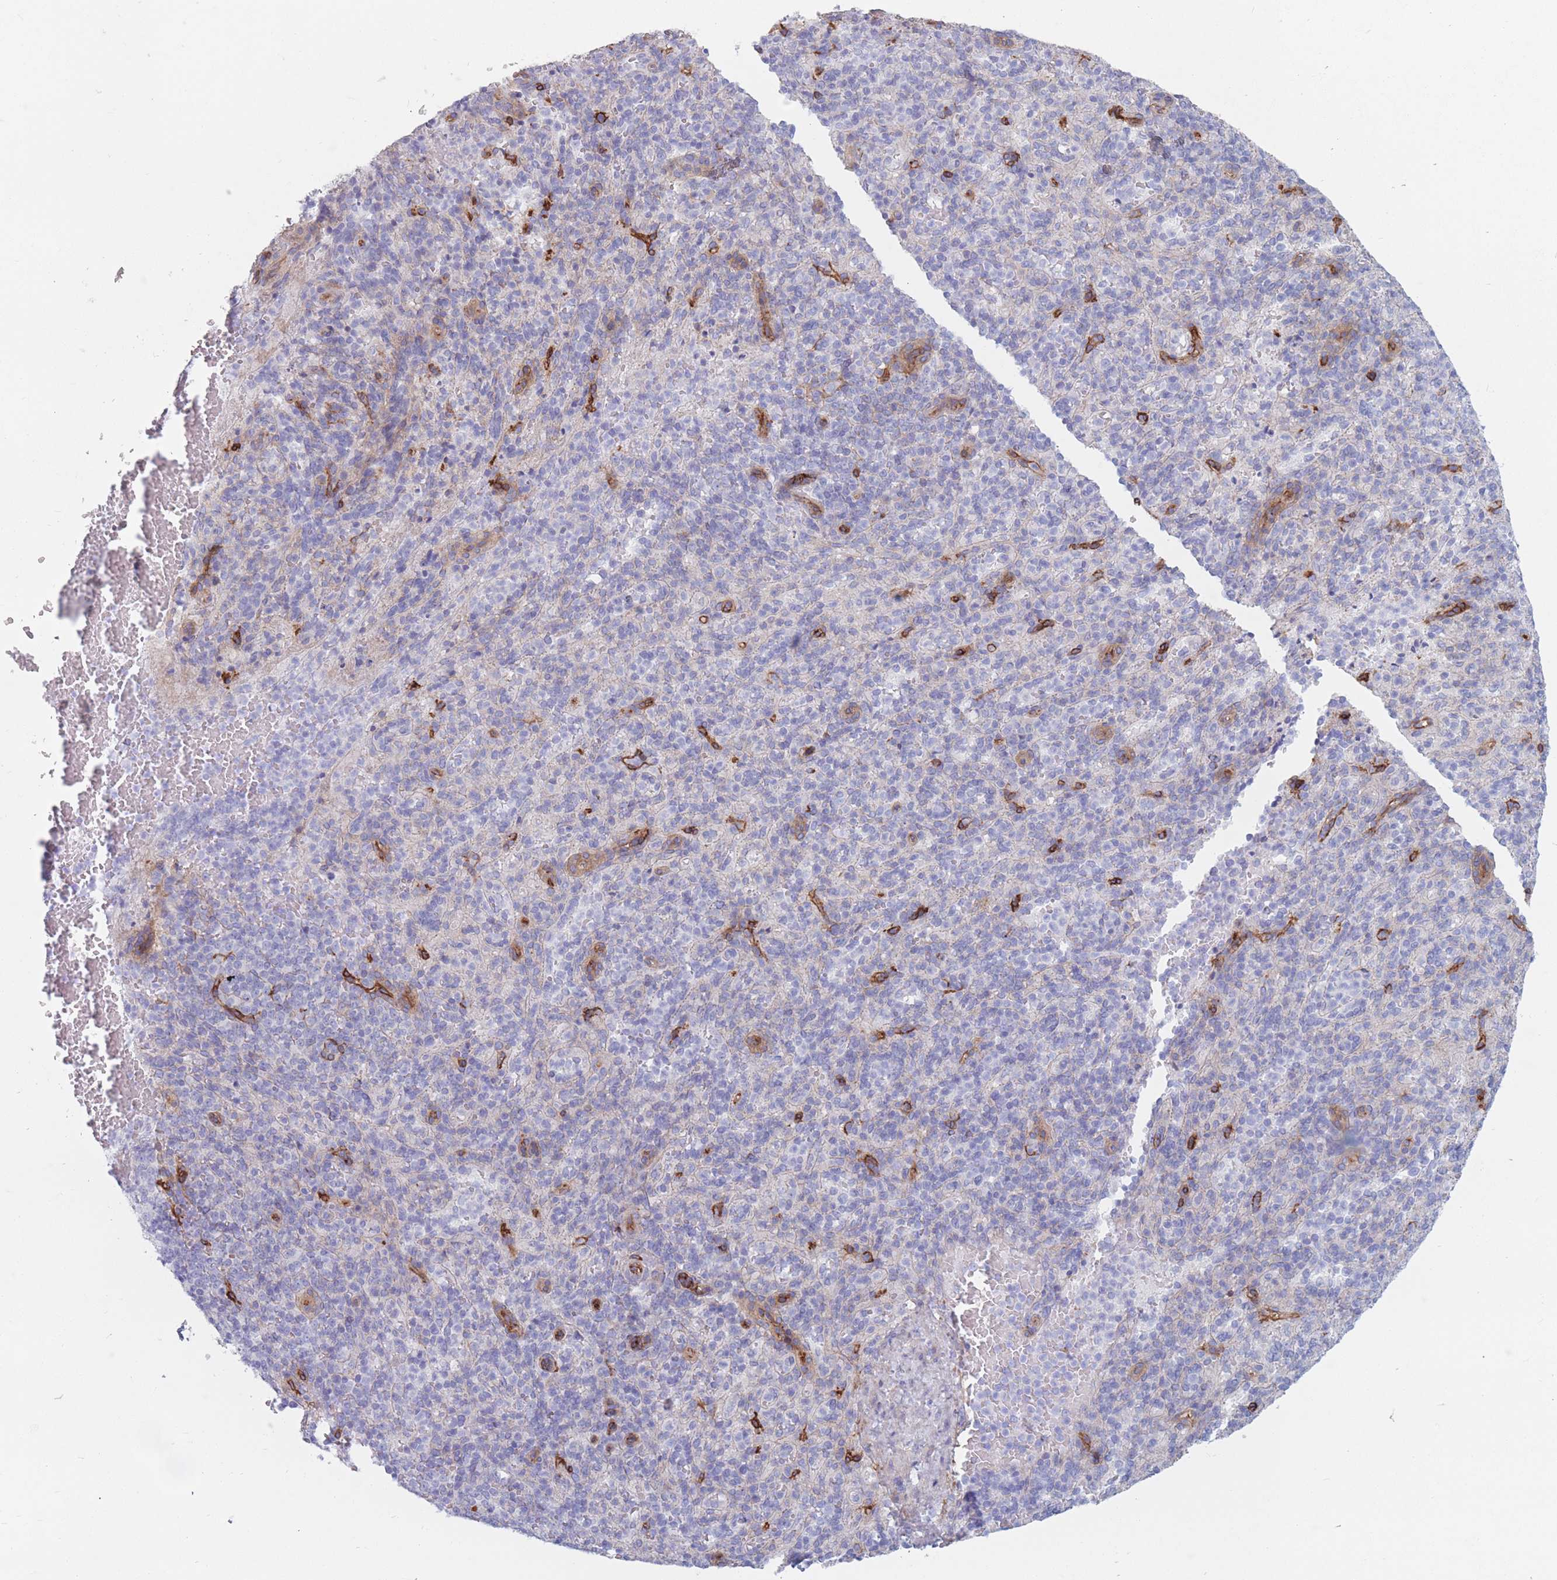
{"staining": {"intensity": "negative", "quantity": "none", "location": "none"}, "tissue": "spleen", "cell_type": "Cells in red pulp", "image_type": "normal", "snomed": [{"axis": "morphology", "description": "Normal tissue, NOS"}, {"axis": "topography", "description": "Spleen"}], "caption": "High magnification brightfield microscopy of normal spleen stained with DAB (brown) and counterstained with hematoxylin (blue): cells in red pulp show no significant expression.", "gene": "PLPP1", "patient": {"sex": "female", "age": 74}}